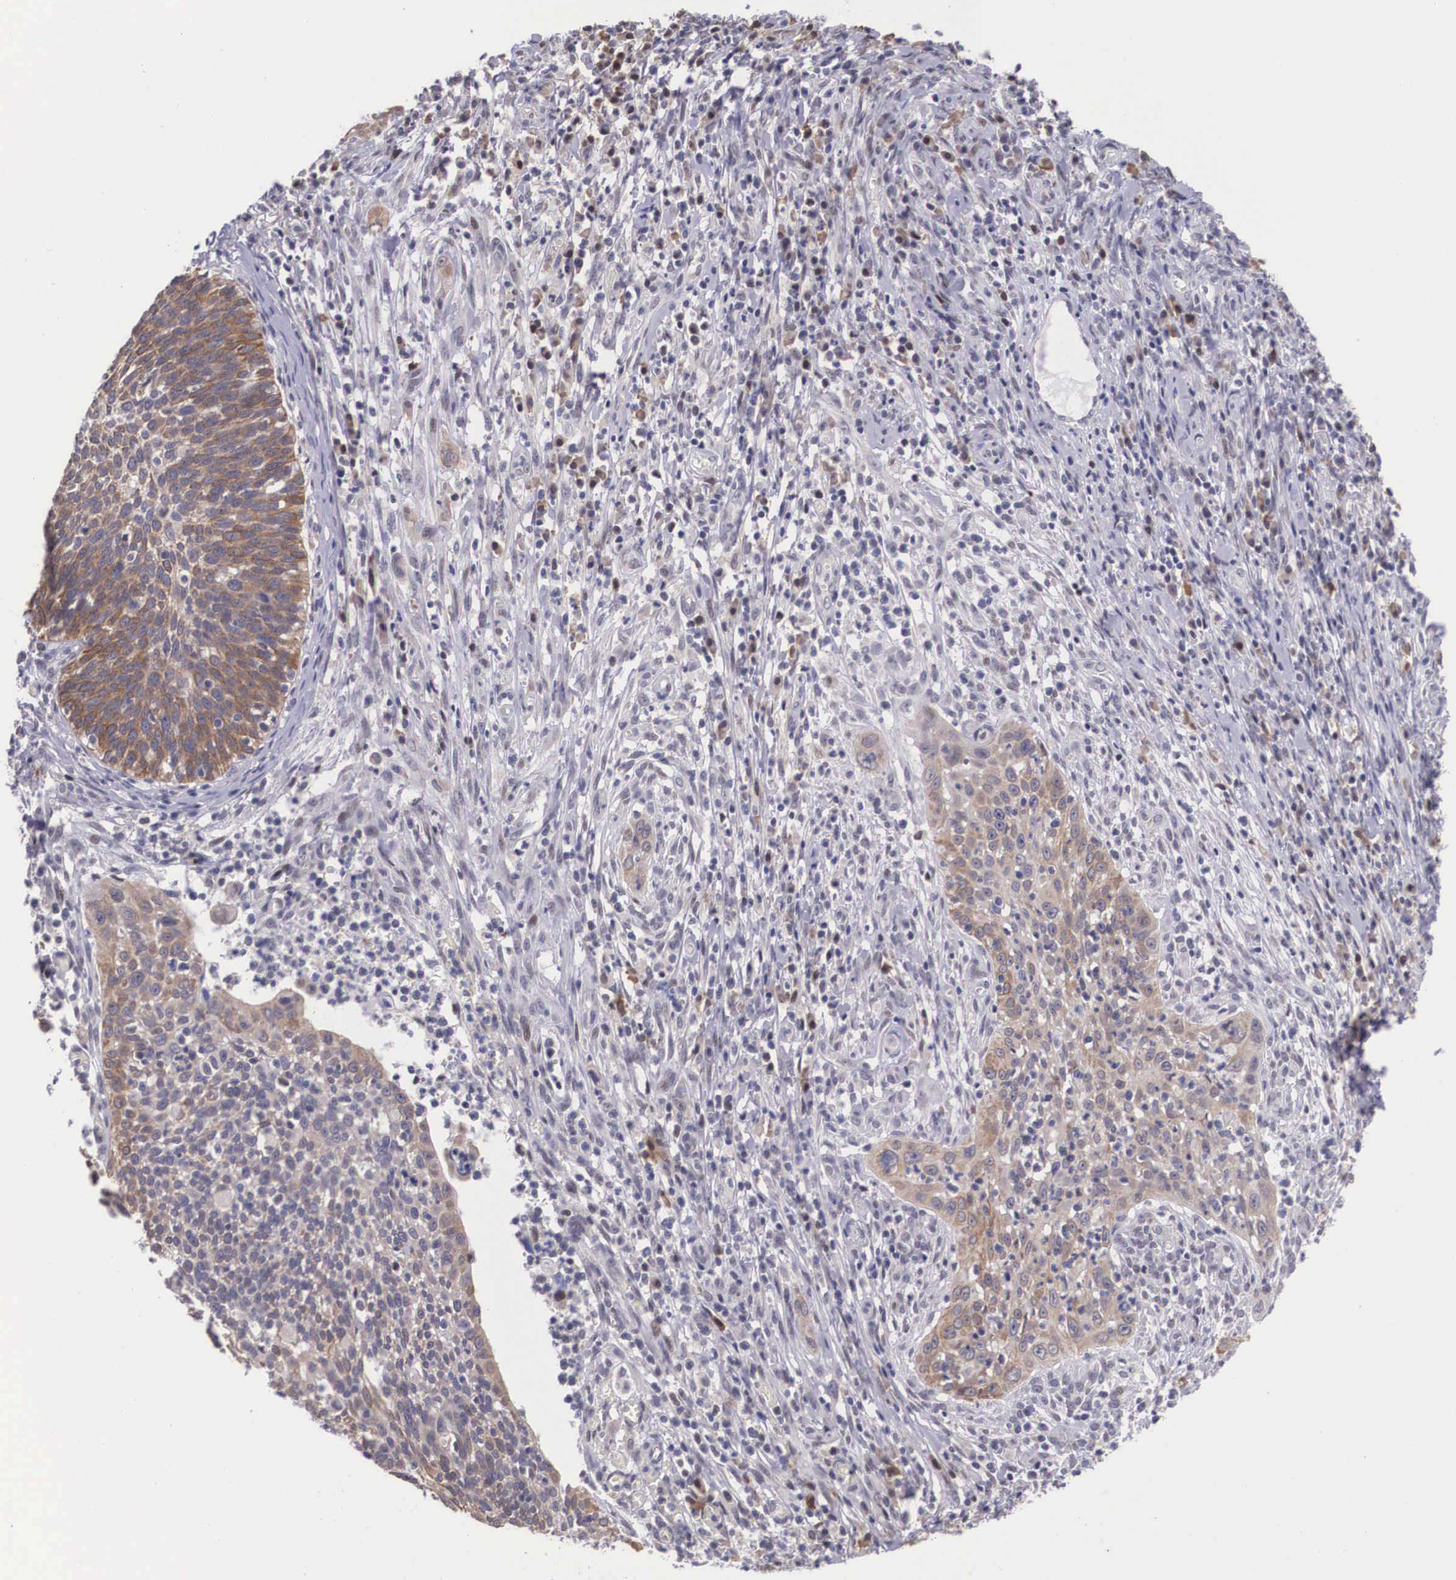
{"staining": {"intensity": "moderate", "quantity": "25%-75%", "location": "cytoplasmic/membranous"}, "tissue": "cervical cancer", "cell_type": "Tumor cells", "image_type": "cancer", "snomed": [{"axis": "morphology", "description": "Squamous cell carcinoma, NOS"}, {"axis": "topography", "description": "Cervix"}], "caption": "IHC (DAB) staining of cervical squamous cell carcinoma reveals moderate cytoplasmic/membranous protein positivity in about 25%-75% of tumor cells.", "gene": "SLC25A21", "patient": {"sex": "female", "age": 41}}